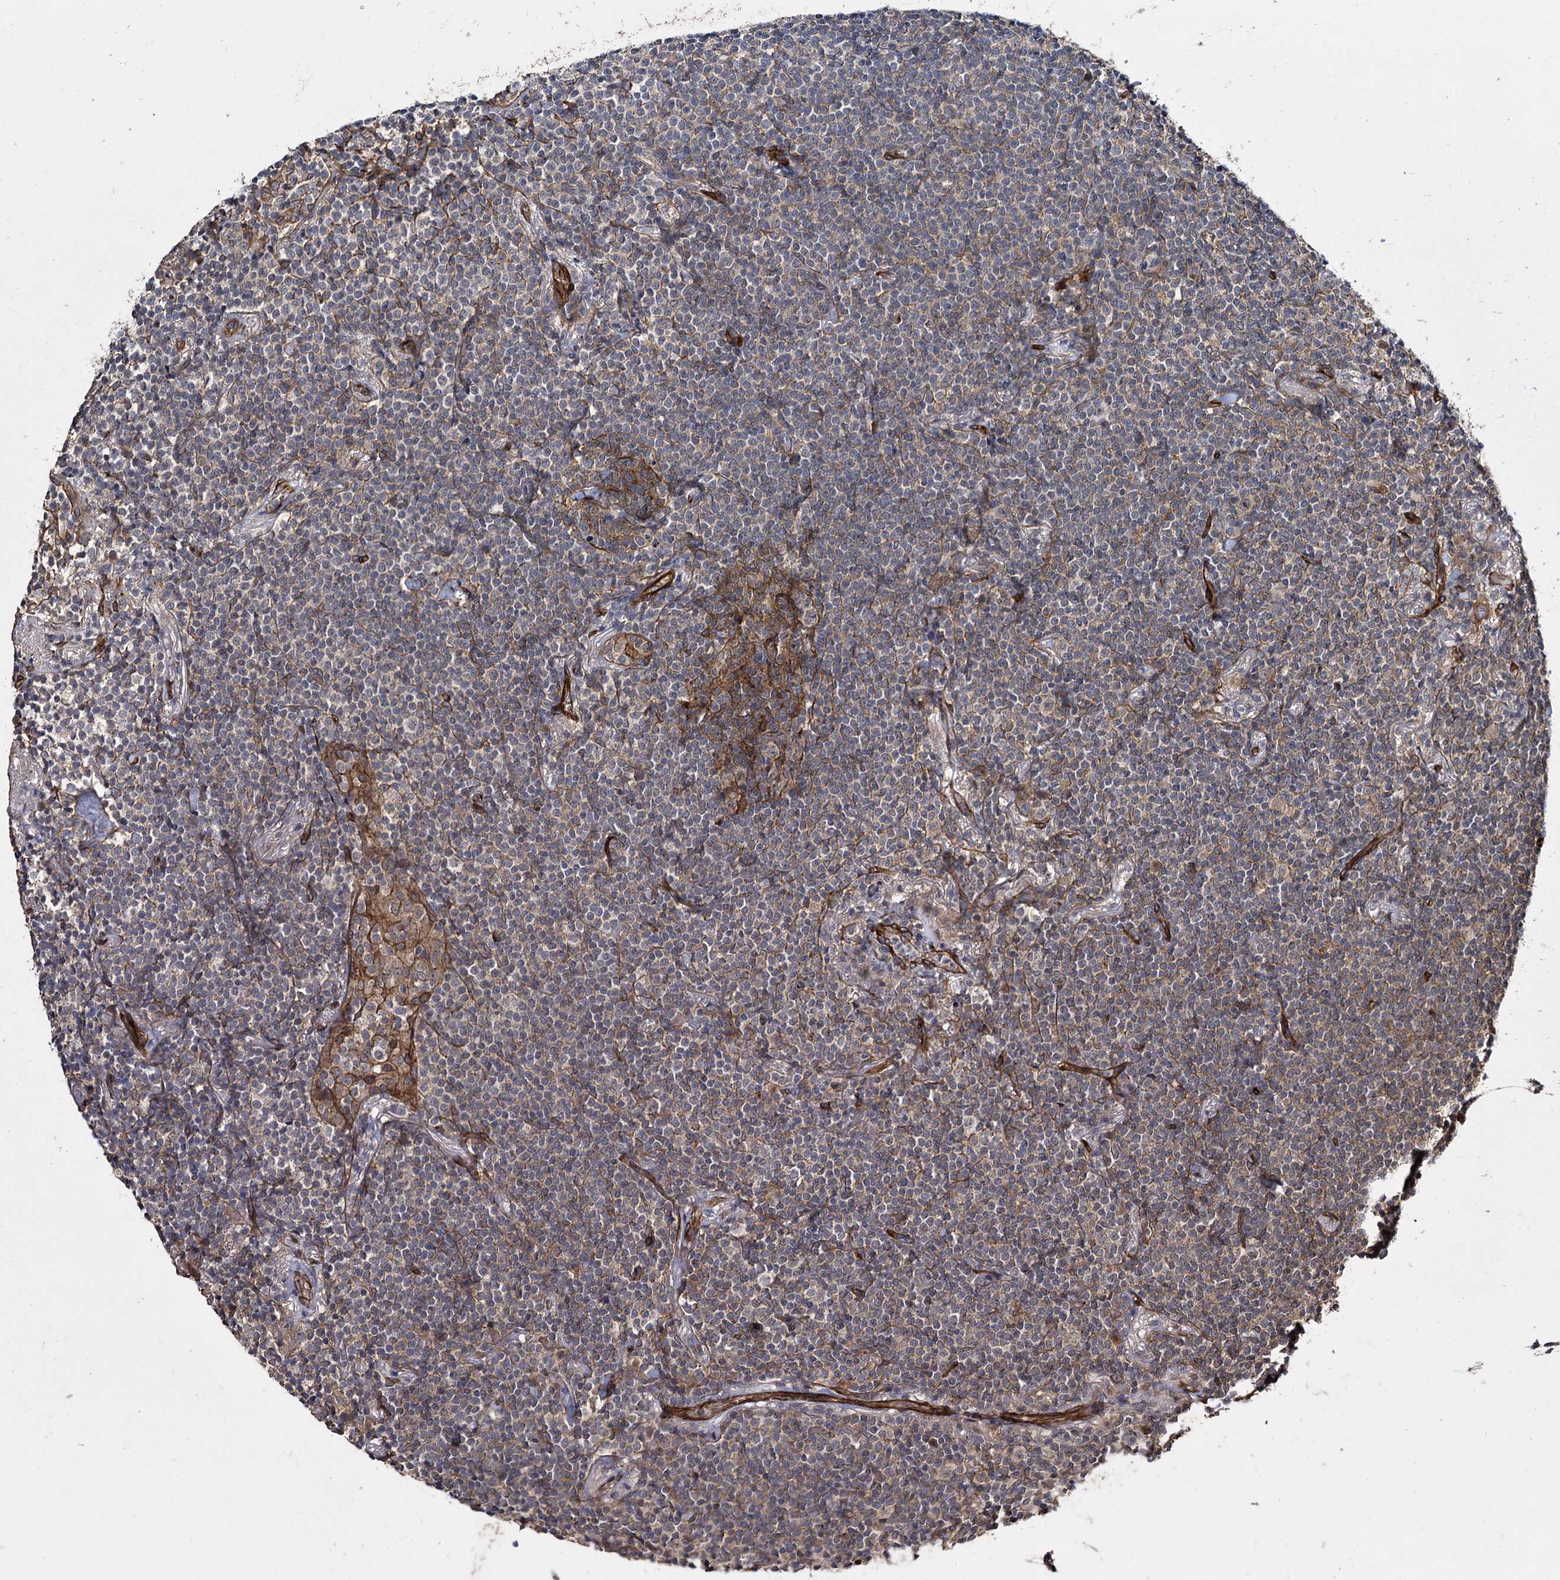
{"staining": {"intensity": "negative", "quantity": "none", "location": "none"}, "tissue": "lymphoma", "cell_type": "Tumor cells", "image_type": "cancer", "snomed": [{"axis": "morphology", "description": "Malignant lymphoma, non-Hodgkin's type, Low grade"}, {"axis": "topography", "description": "Lung"}], "caption": "Tumor cells show no significant expression in lymphoma.", "gene": "MYO1C", "patient": {"sex": "female", "age": 71}}